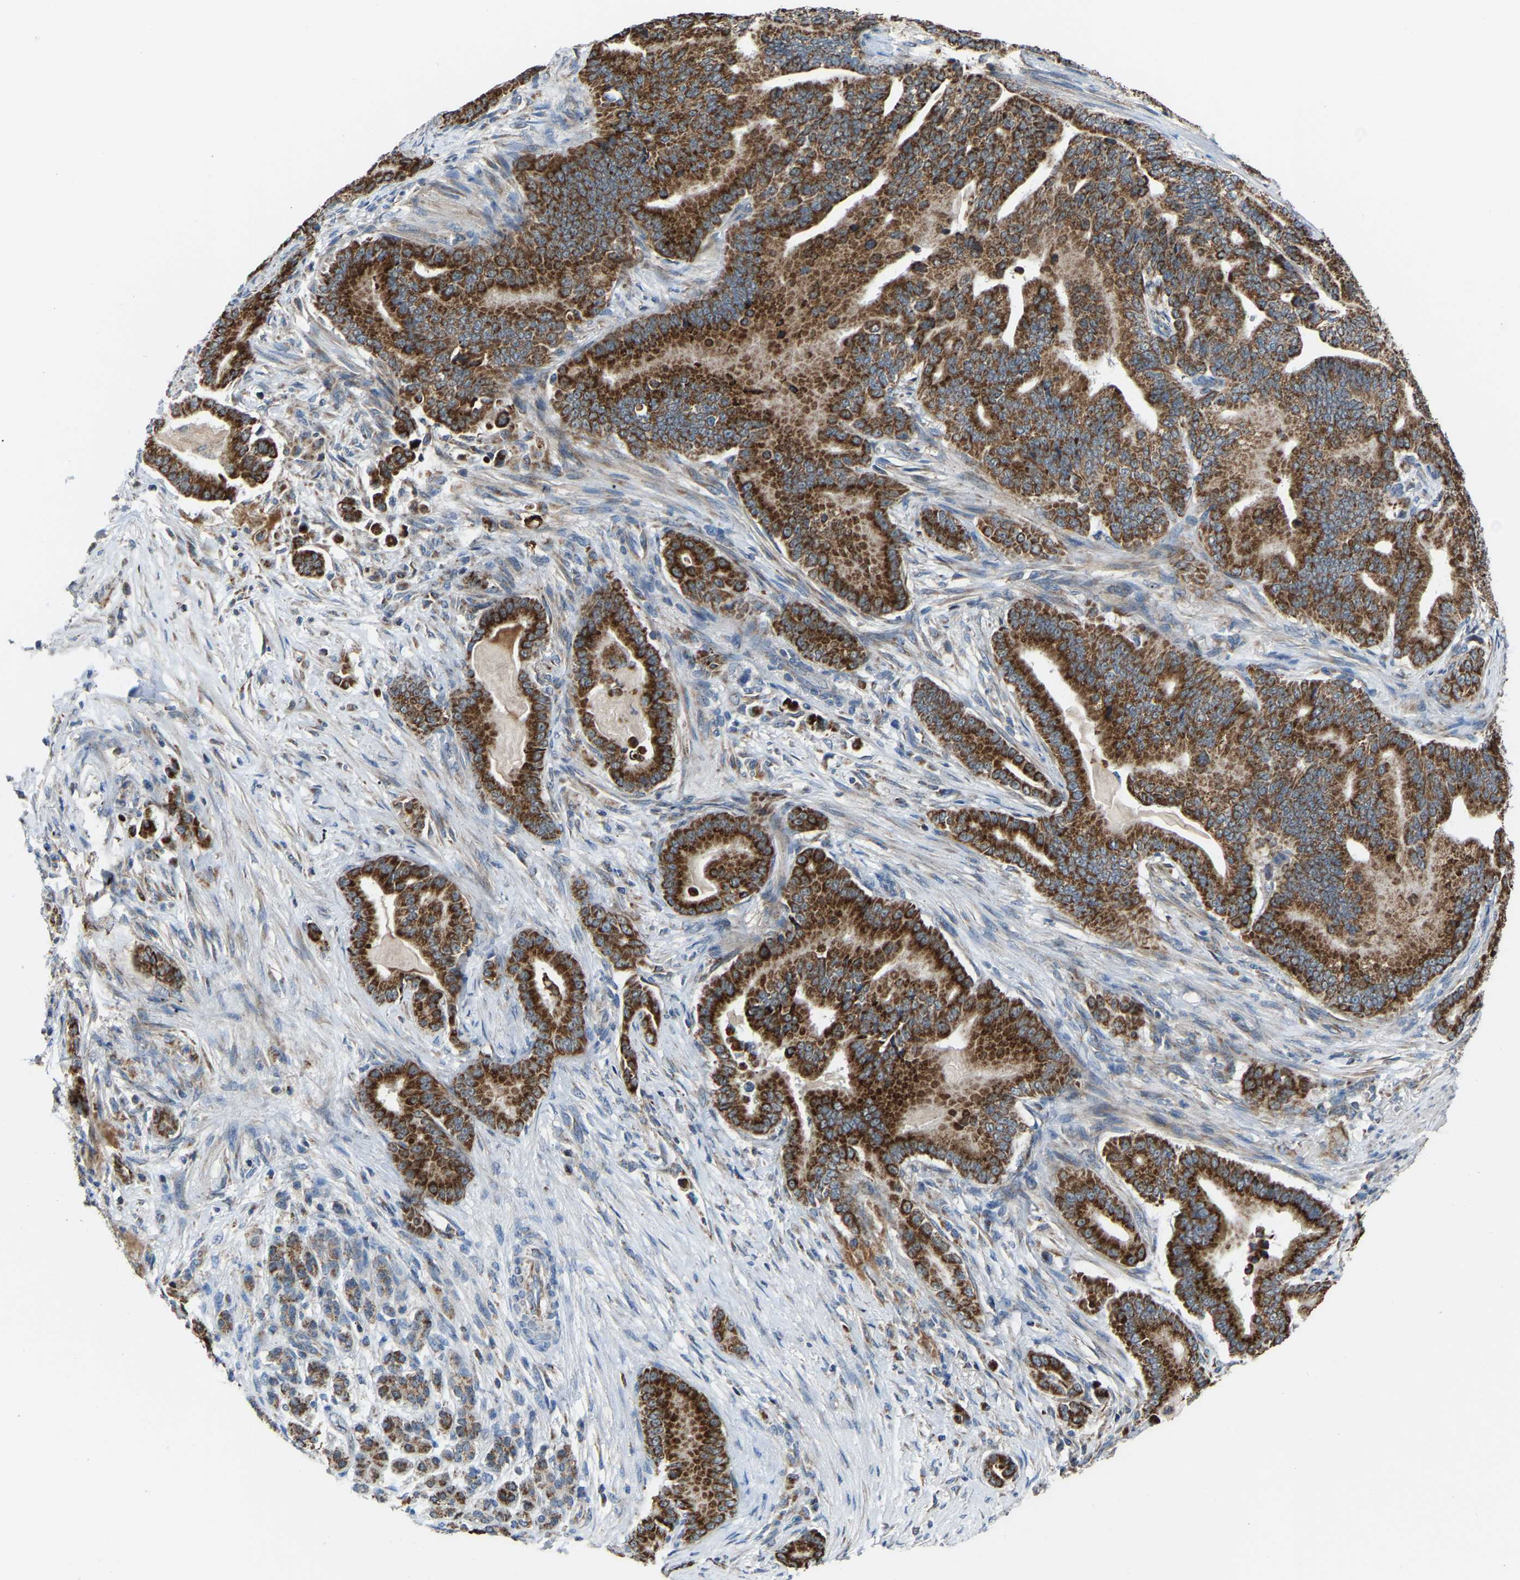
{"staining": {"intensity": "strong", "quantity": ">75%", "location": "cytoplasmic/membranous"}, "tissue": "pancreatic cancer", "cell_type": "Tumor cells", "image_type": "cancer", "snomed": [{"axis": "morphology", "description": "Normal tissue, NOS"}, {"axis": "morphology", "description": "Adenocarcinoma, NOS"}, {"axis": "topography", "description": "Pancreas"}], "caption": "Immunohistochemical staining of human pancreatic adenocarcinoma reveals high levels of strong cytoplasmic/membranous protein positivity in about >75% of tumor cells. Ihc stains the protein of interest in brown and the nuclei are stained blue.", "gene": "CANT1", "patient": {"sex": "male", "age": 63}}